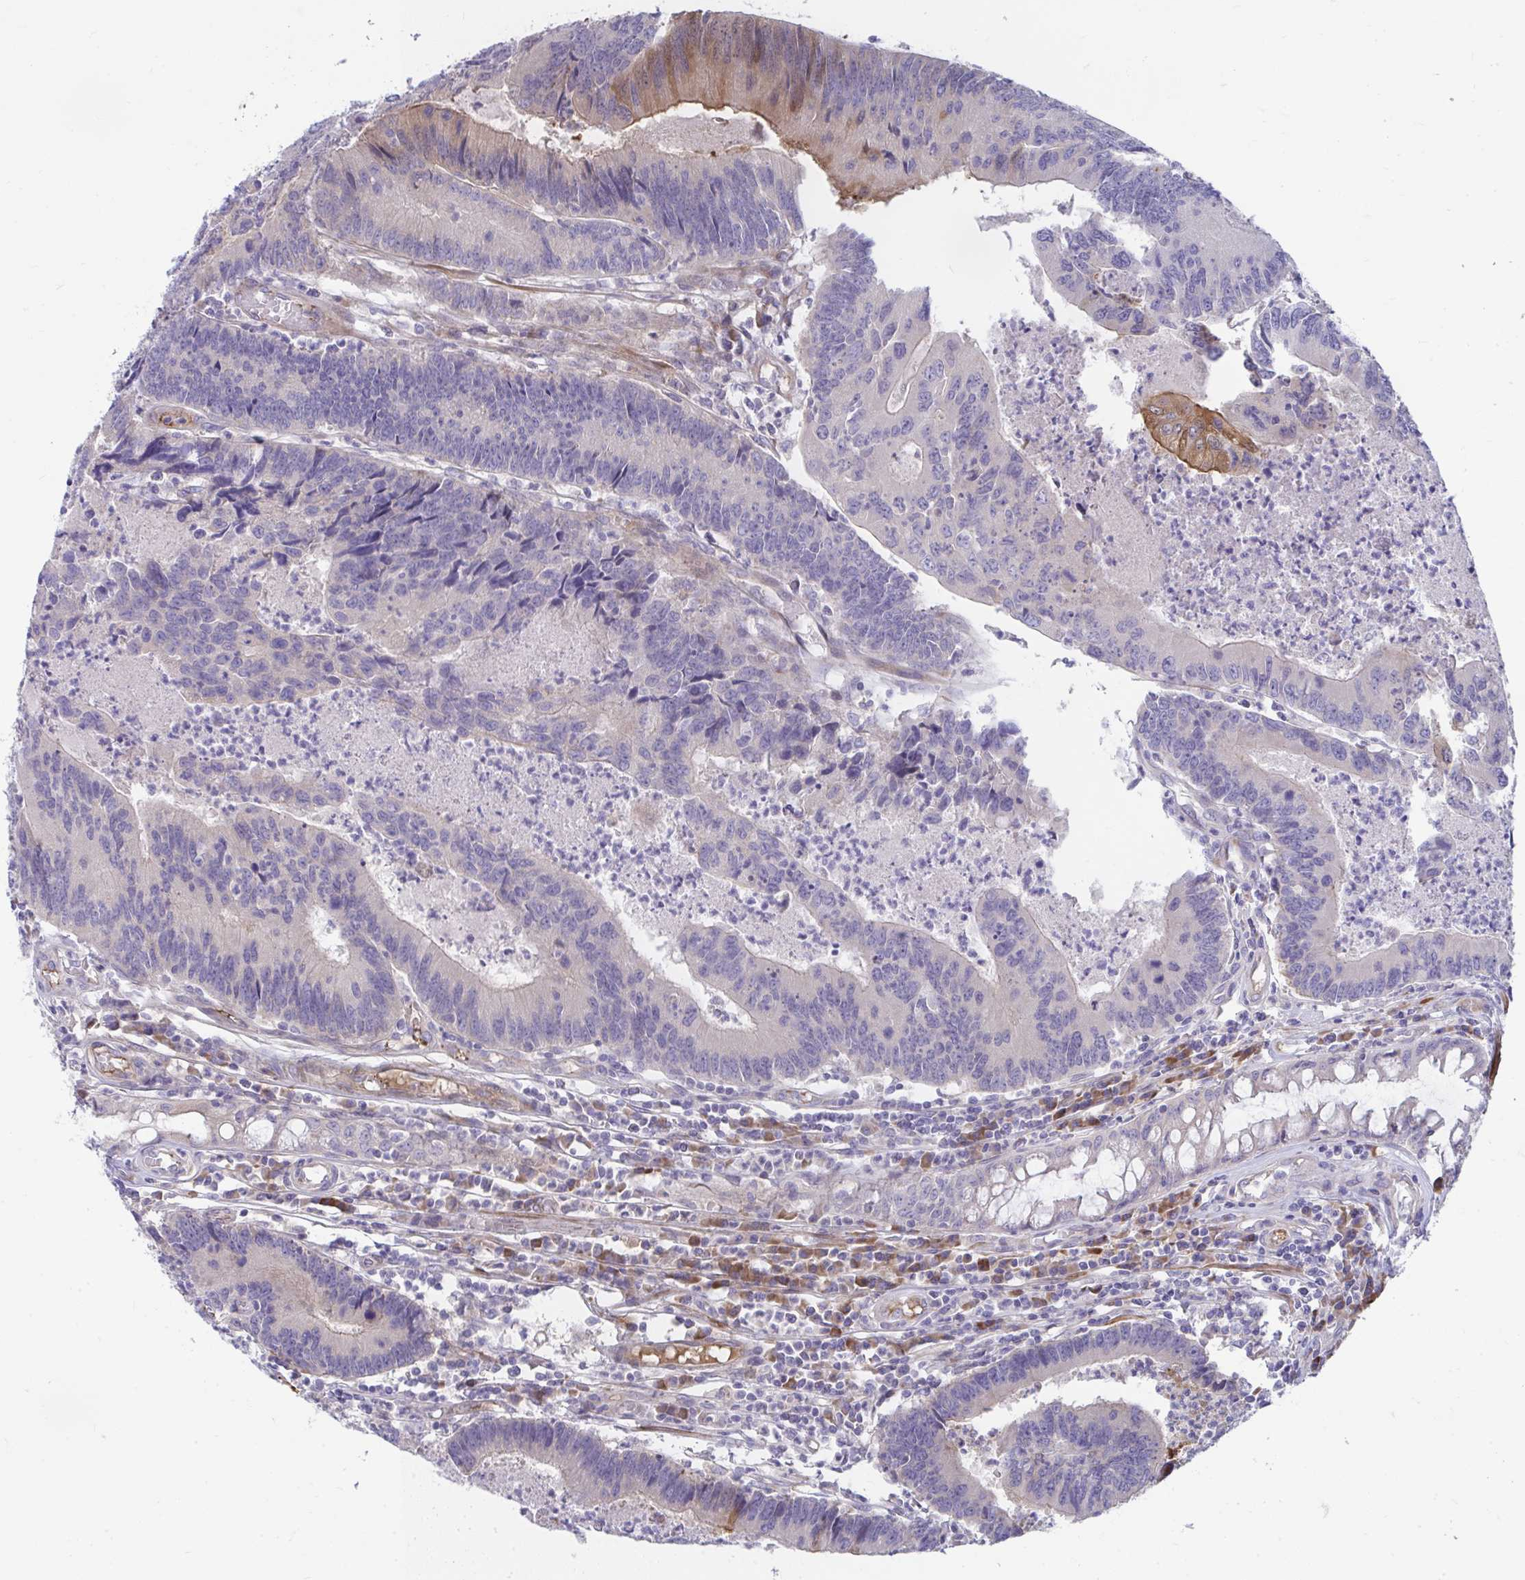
{"staining": {"intensity": "moderate", "quantity": "<25%", "location": "cytoplasmic/membranous"}, "tissue": "colorectal cancer", "cell_type": "Tumor cells", "image_type": "cancer", "snomed": [{"axis": "morphology", "description": "Adenocarcinoma, NOS"}, {"axis": "topography", "description": "Colon"}], "caption": "DAB immunohistochemical staining of human colorectal cancer reveals moderate cytoplasmic/membranous protein expression in approximately <25% of tumor cells.", "gene": "PIGZ", "patient": {"sex": "female", "age": 67}}